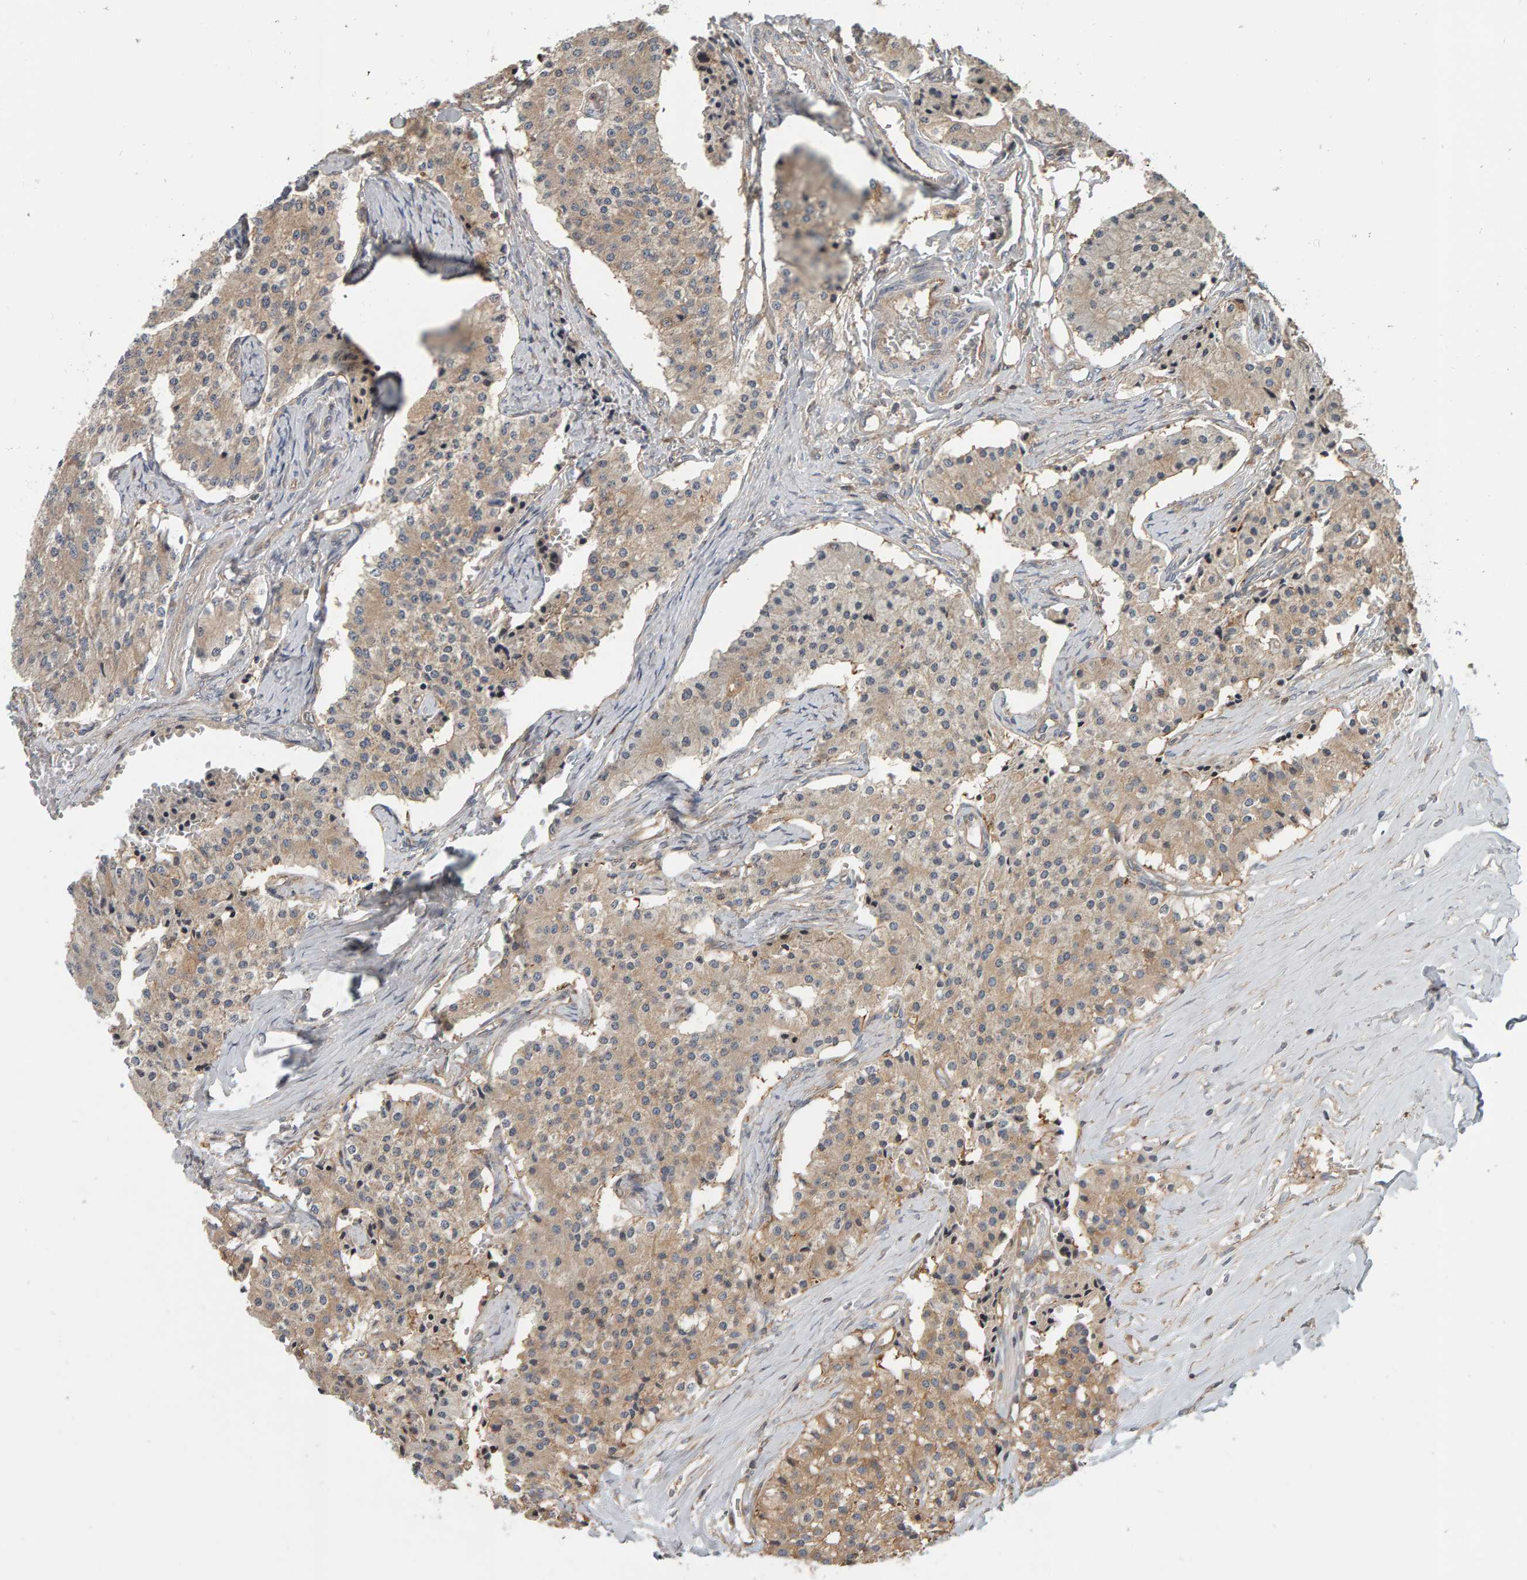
{"staining": {"intensity": "weak", "quantity": ">75%", "location": "cytoplasmic/membranous"}, "tissue": "carcinoid", "cell_type": "Tumor cells", "image_type": "cancer", "snomed": [{"axis": "morphology", "description": "Carcinoid, malignant, NOS"}, {"axis": "topography", "description": "Colon"}], "caption": "Tumor cells display low levels of weak cytoplasmic/membranous positivity in about >75% of cells in carcinoid (malignant). (Stains: DAB (3,3'-diaminobenzidine) in brown, nuclei in blue, Microscopy: brightfield microscopy at high magnification).", "gene": "C9orf72", "patient": {"sex": "female", "age": 52}}